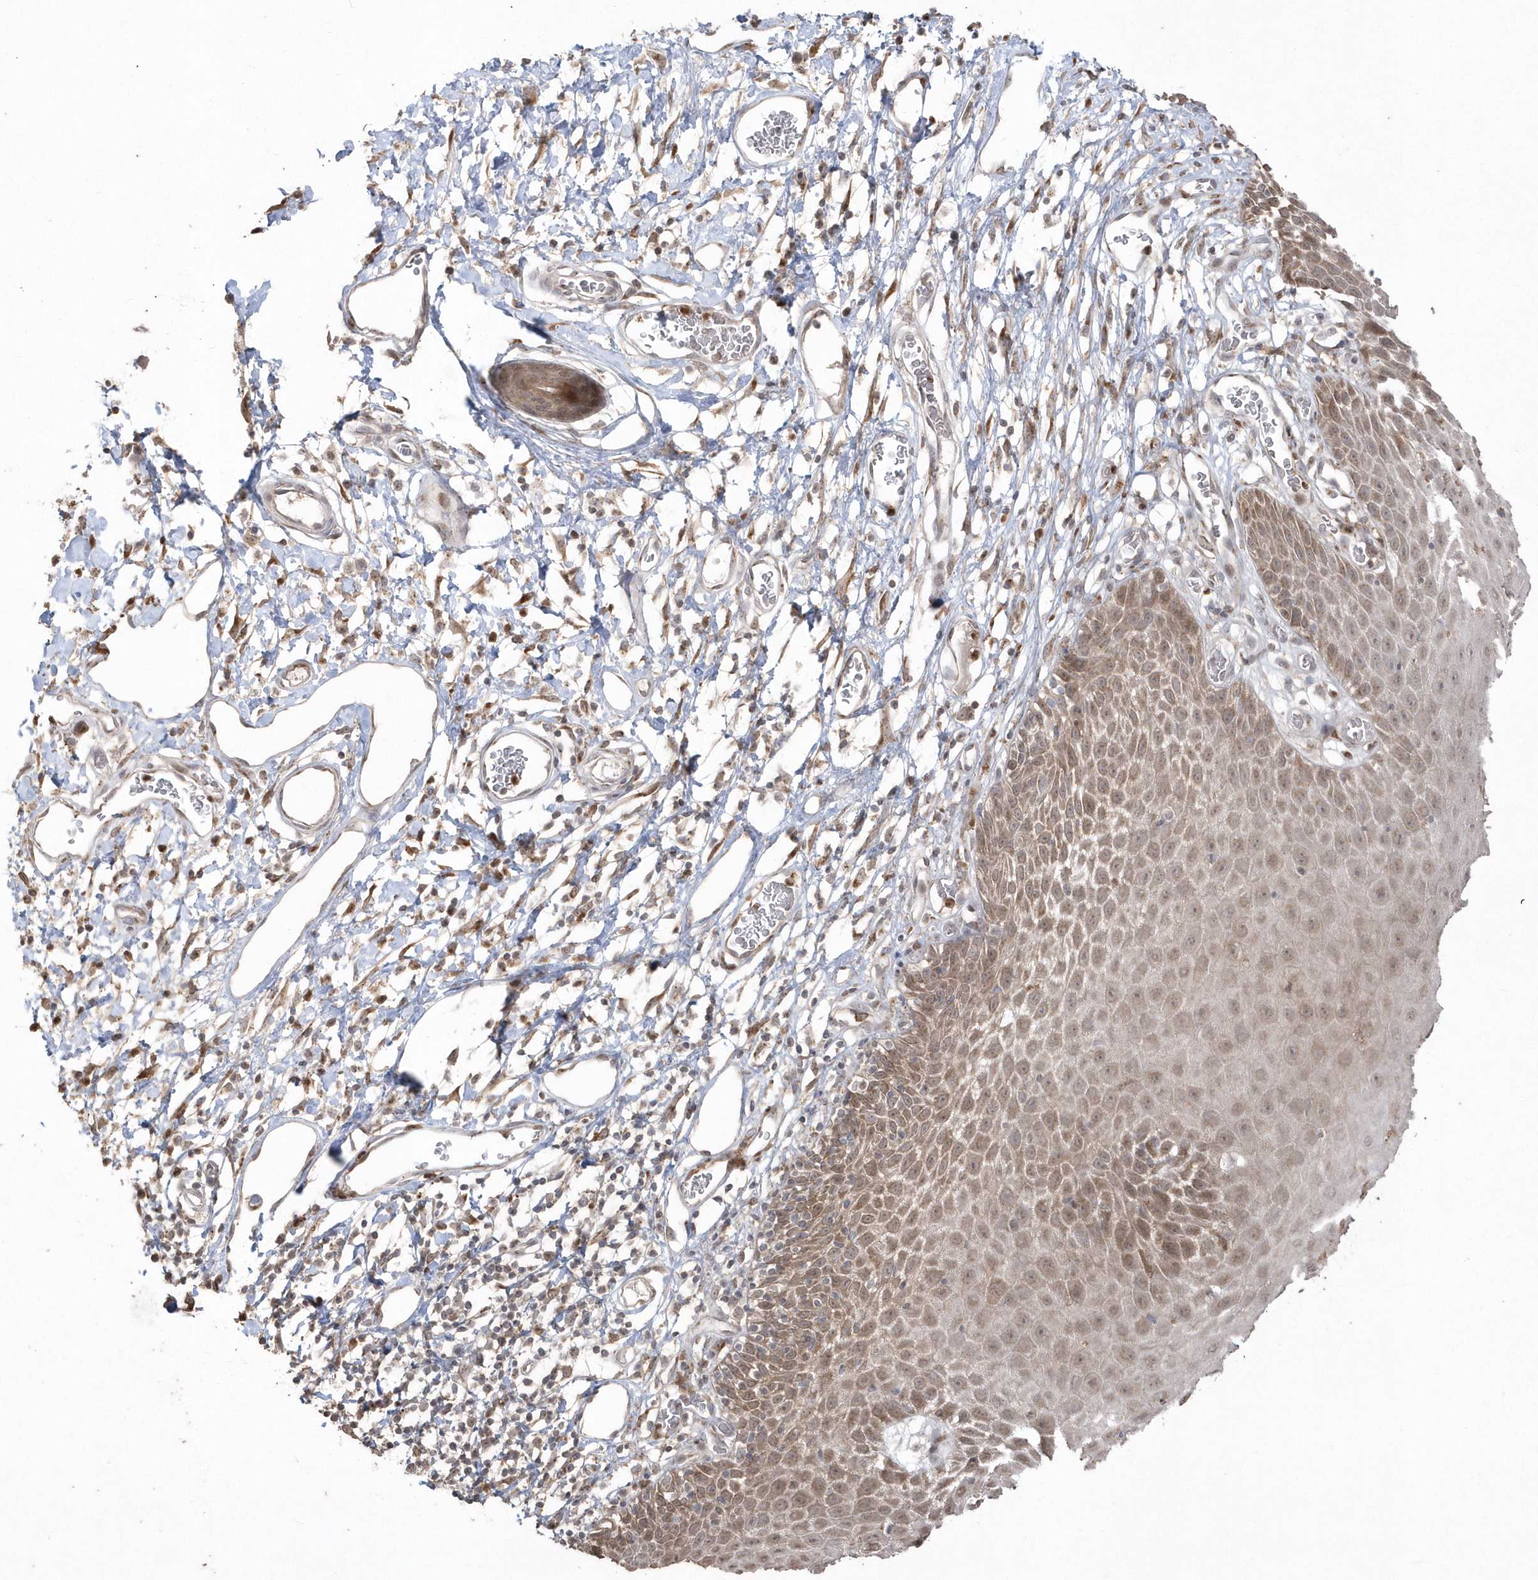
{"staining": {"intensity": "moderate", "quantity": "25%-75%", "location": "cytoplasmic/membranous"}, "tissue": "skin", "cell_type": "Epidermal cells", "image_type": "normal", "snomed": [{"axis": "morphology", "description": "Normal tissue, NOS"}, {"axis": "topography", "description": "Vulva"}], "caption": "A medium amount of moderate cytoplasmic/membranous positivity is present in about 25%-75% of epidermal cells in unremarkable skin. Nuclei are stained in blue.", "gene": "GEMIN6", "patient": {"sex": "female", "age": 68}}